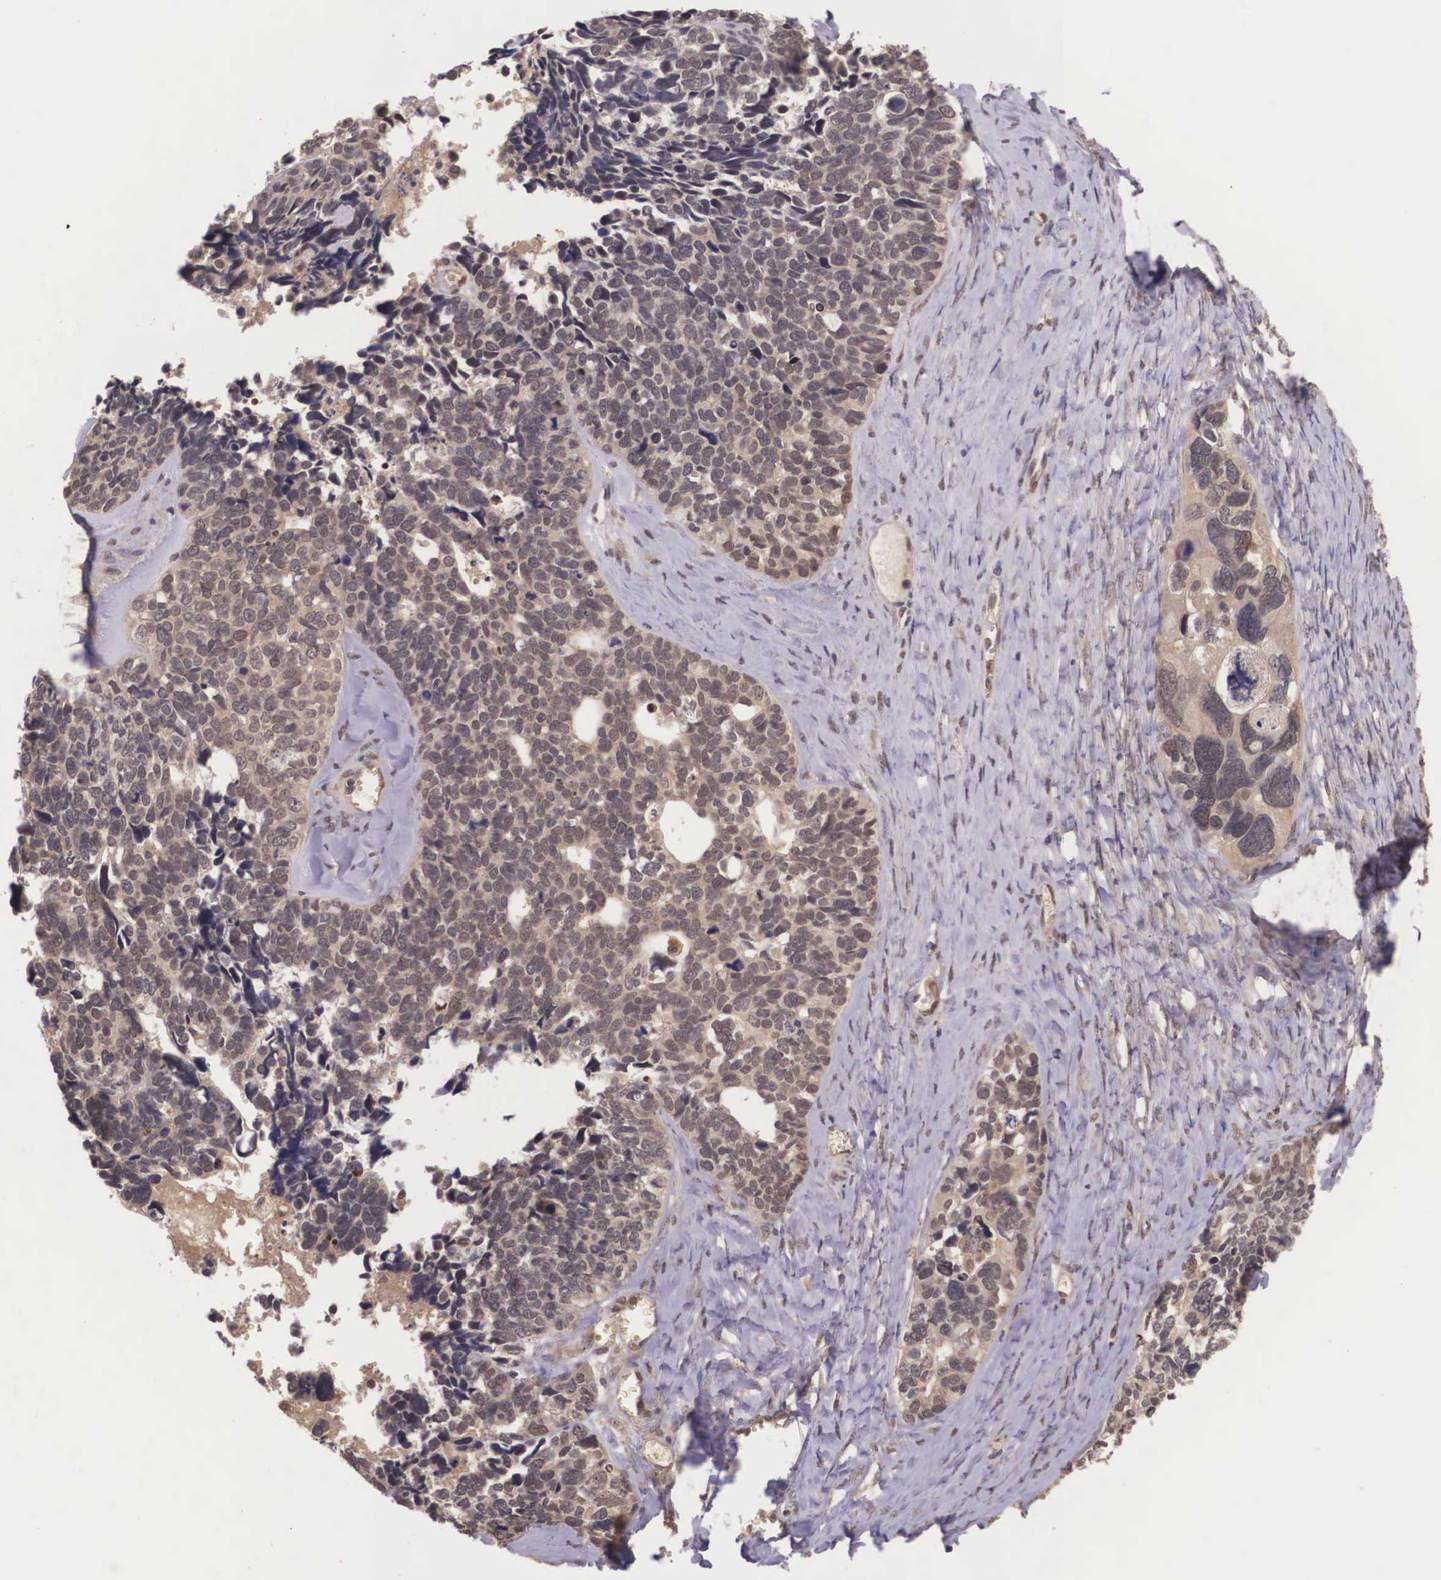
{"staining": {"intensity": "moderate", "quantity": ">75%", "location": "cytoplasmic/membranous"}, "tissue": "ovarian cancer", "cell_type": "Tumor cells", "image_type": "cancer", "snomed": [{"axis": "morphology", "description": "Cystadenocarcinoma, serous, NOS"}, {"axis": "topography", "description": "Ovary"}], "caption": "Immunohistochemistry (IHC) of human ovarian serous cystadenocarcinoma demonstrates medium levels of moderate cytoplasmic/membranous positivity in approximately >75% of tumor cells. (DAB IHC, brown staining for protein, blue staining for nuclei).", "gene": "VASH1", "patient": {"sex": "female", "age": 77}}